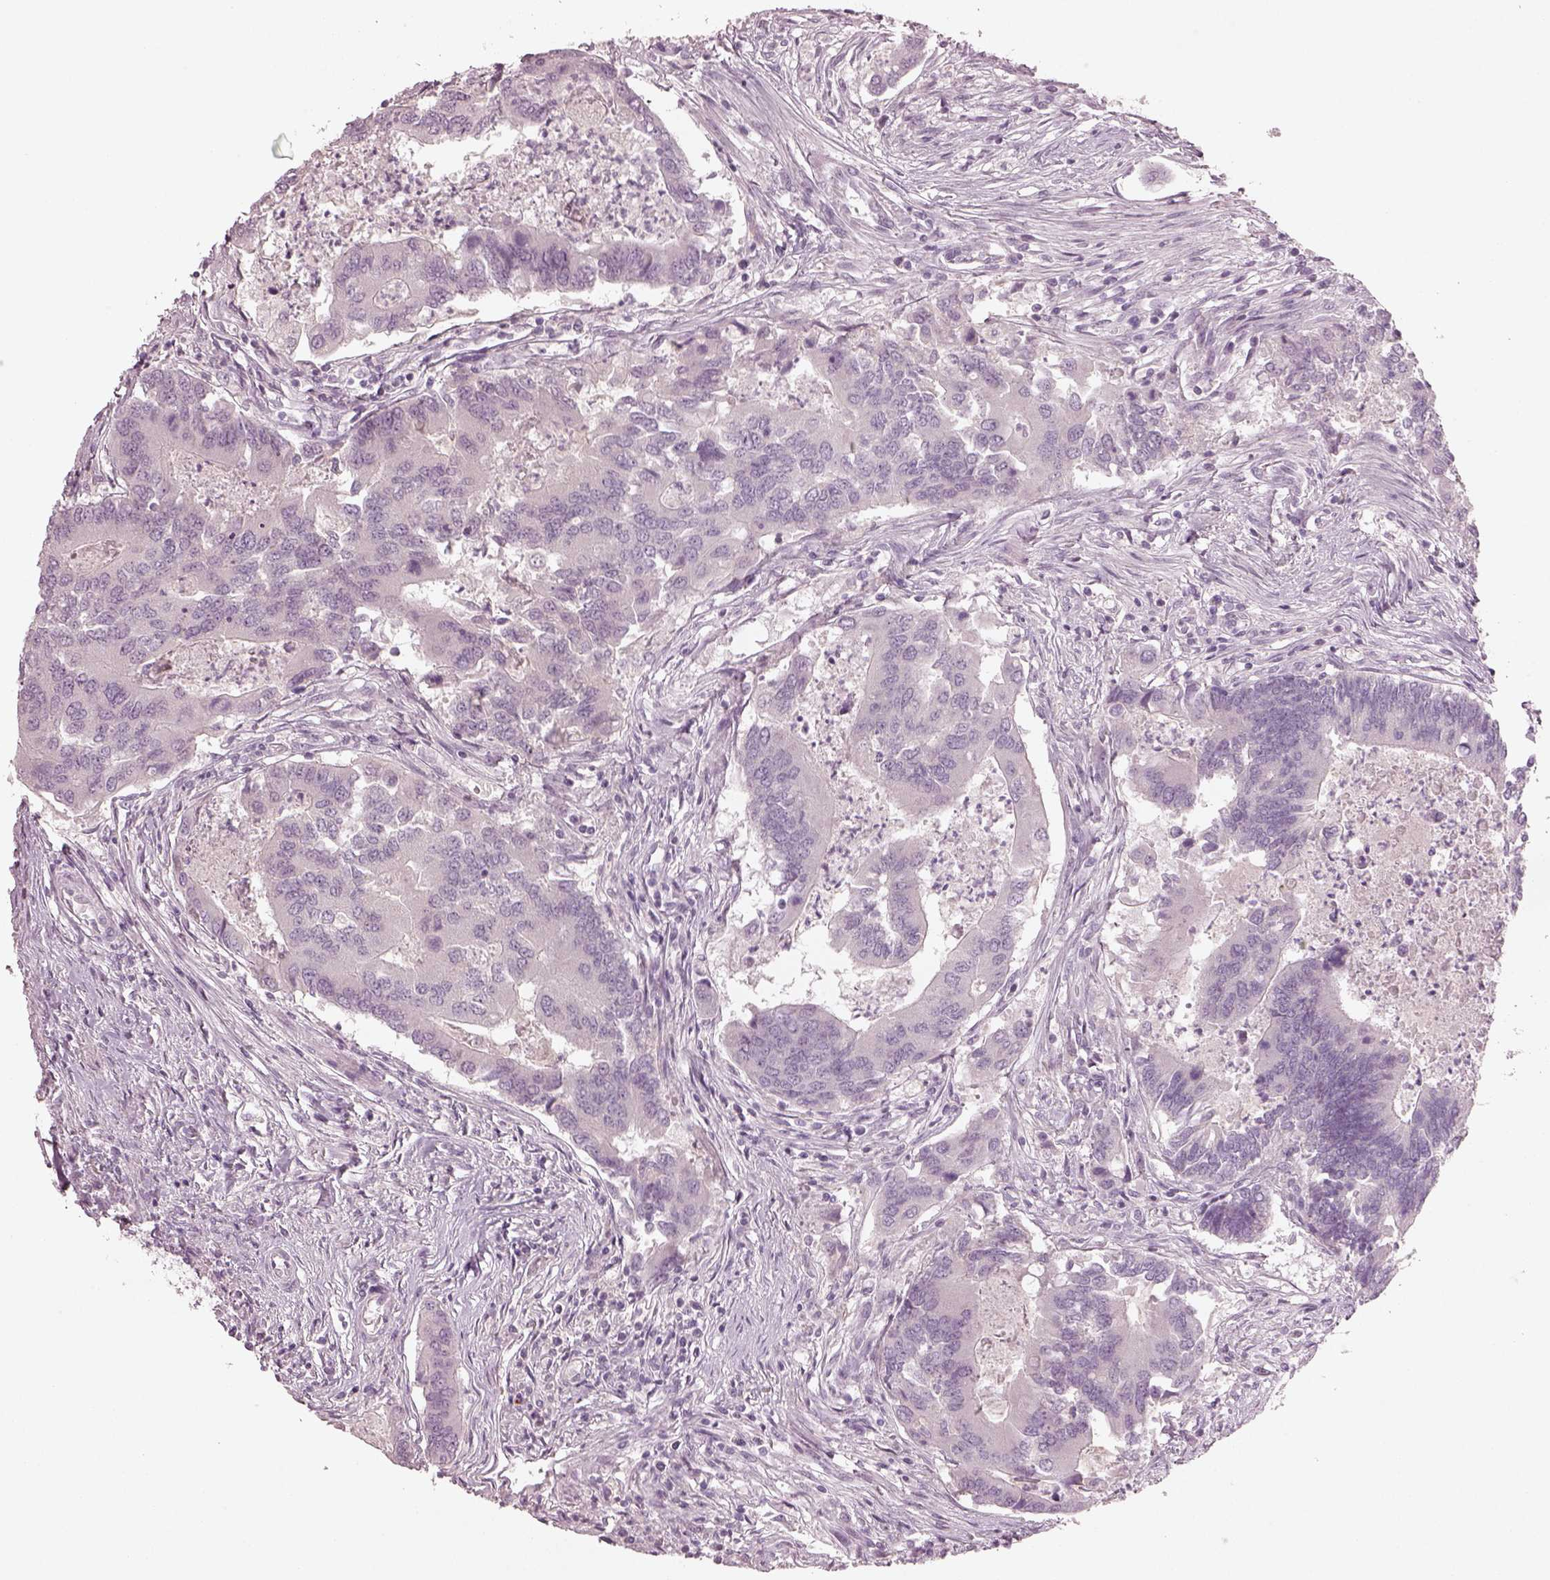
{"staining": {"intensity": "negative", "quantity": "none", "location": "none"}, "tissue": "colorectal cancer", "cell_type": "Tumor cells", "image_type": "cancer", "snomed": [{"axis": "morphology", "description": "Adenocarcinoma, NOS"}, {"axis": "topography", "description": "Colon"}], "caption": "Immunohistochemistry micrograph of neoplastic tissue: colorectal adenocarcinoma stained with DAB displays no significant protein positivity in tumor cells.", "gene": "SPATA6L", "patient": {"sex": "female", "age": 67}}